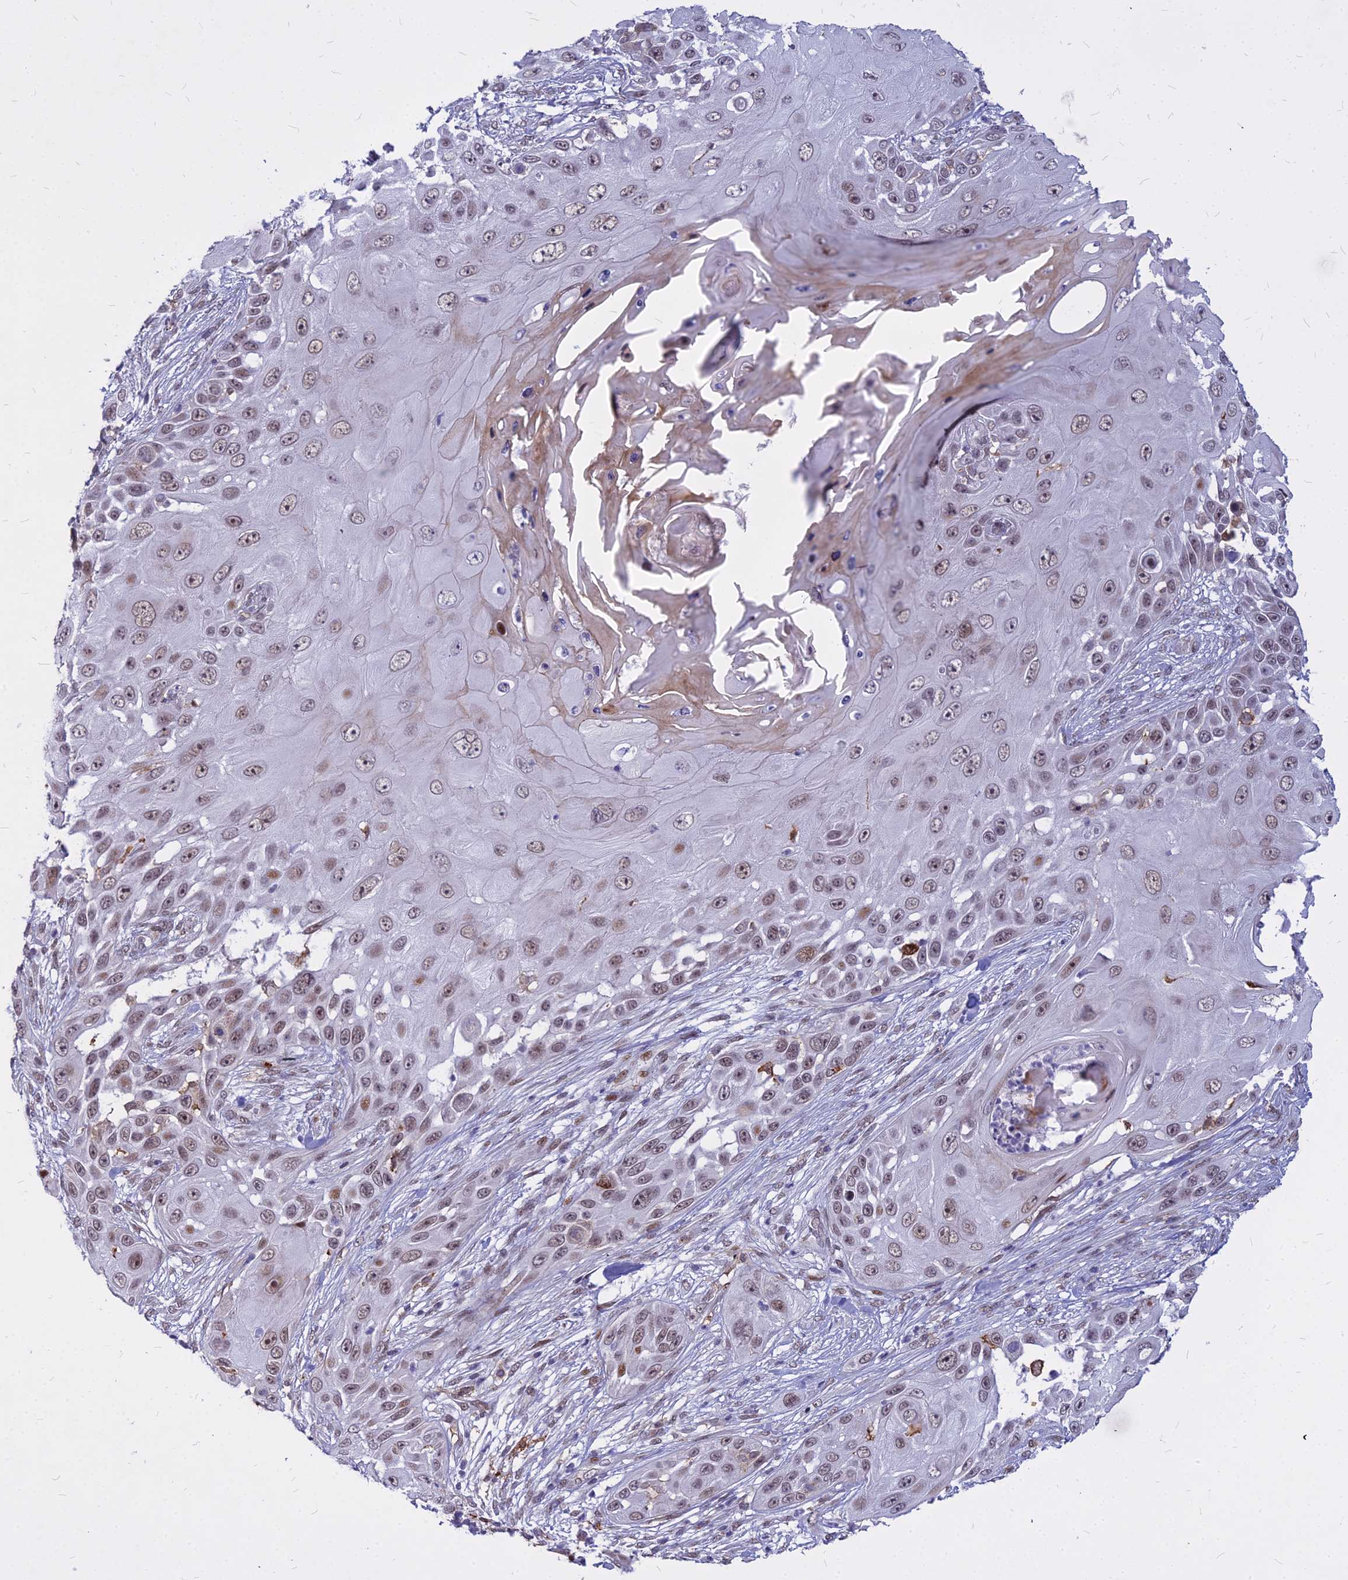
{"staining": {"intensity": "weak", "quantity": ">75%", "location": "nuclear"}, "tissue": "skin cancer", "cell_type": "Tumor cells", "image_type": "cancer", "snomed": [{"axis": "morphology", "description": "Squamous cell carcinoma, NOS"}, {"axis": "topography", "description": "Skin"}], "caption": "A histopathology image of human skin cancer (squamous cell carcinoma) stained for a protein displays weak nuclear brown staining in tumor cells.", "gene": "ALG10", "patient": {"sex": "female", "age": 44}}